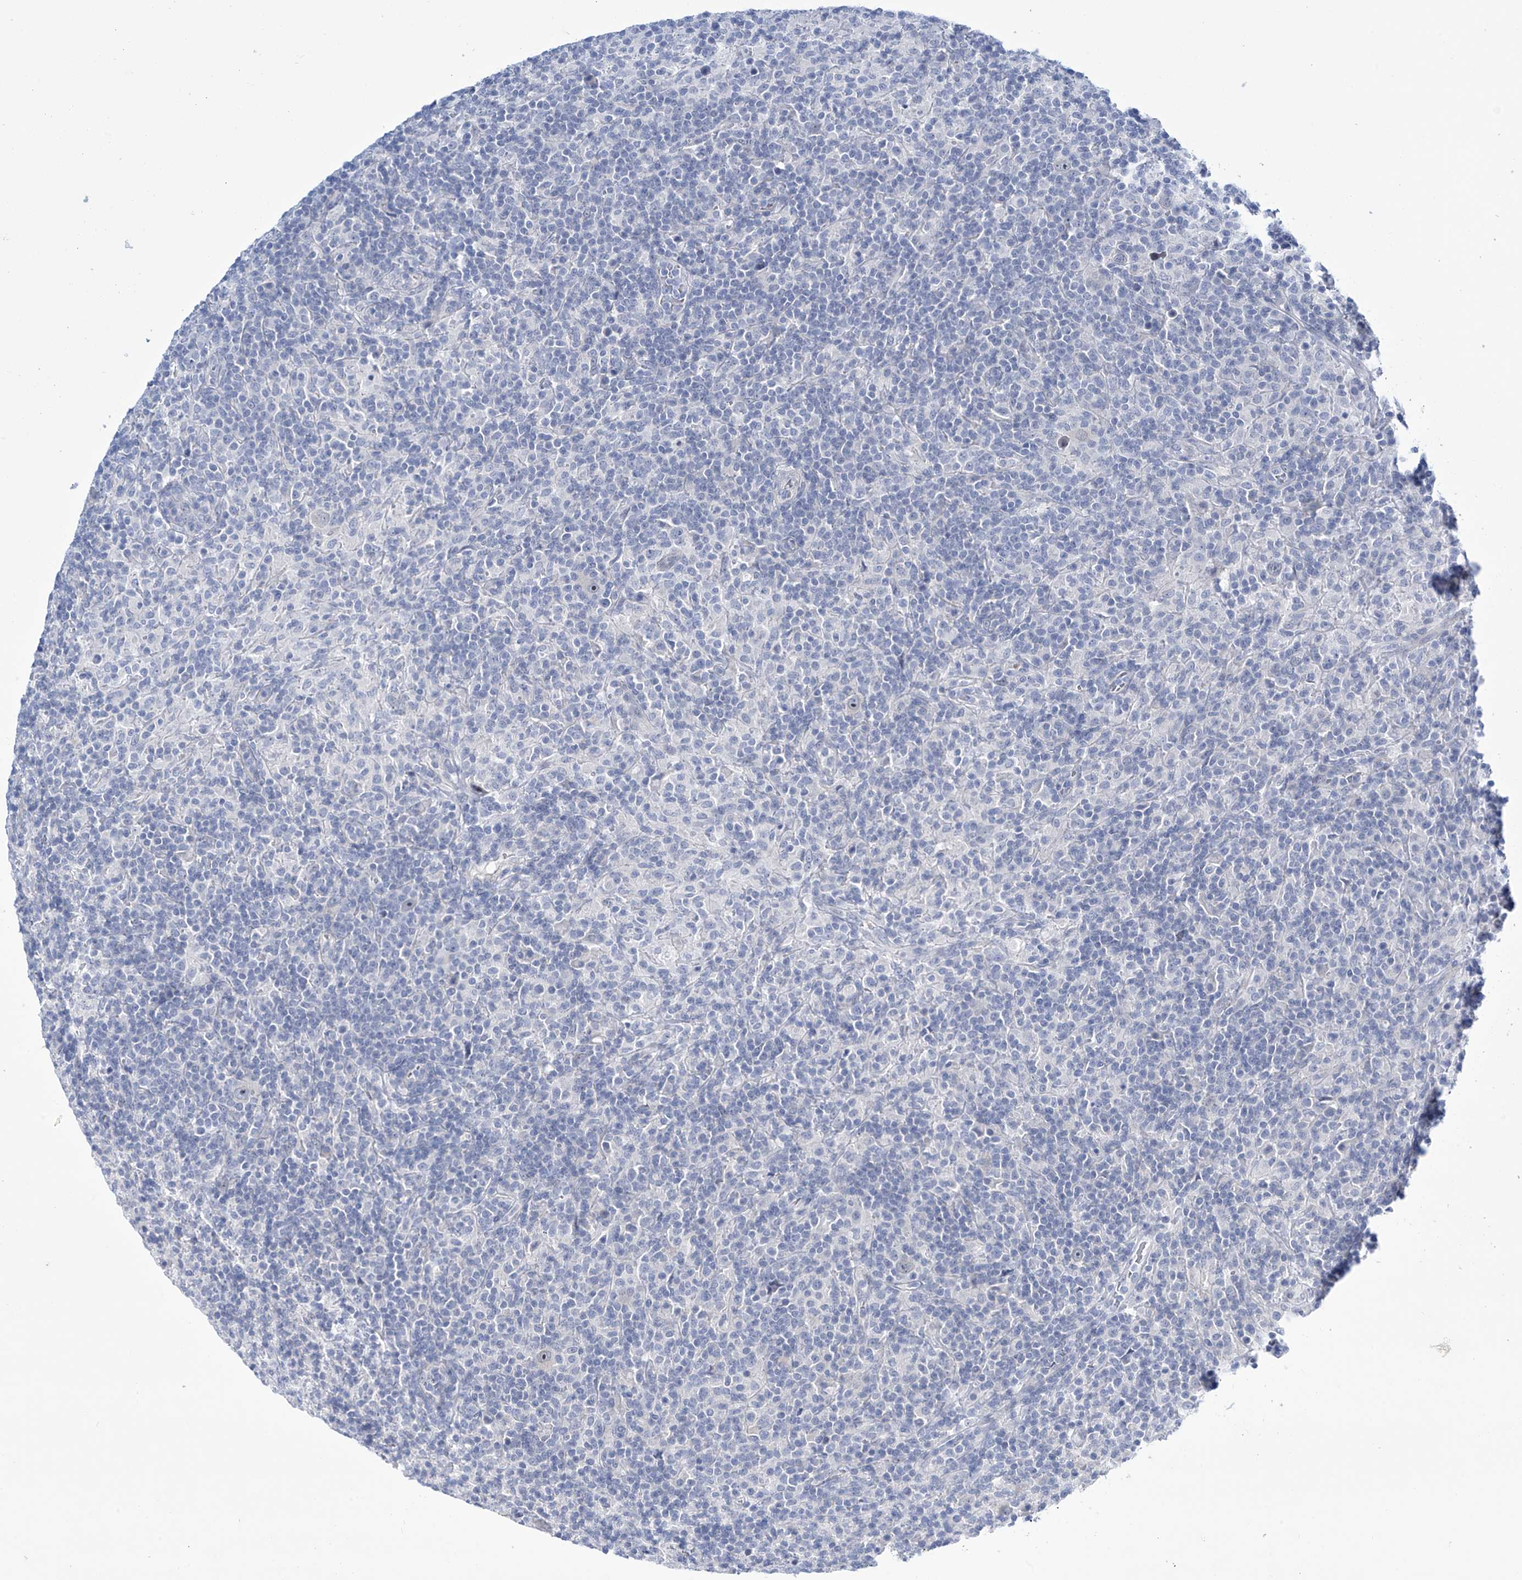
{"staining": {"intensity": "negative", "quantity": "none", "location": "none"}, "tissue": "lymphoma", "cell_type": "Tumor cells", "image_type": "cancer", "snomed": [{"axis": "morphology", "description": "Hodgkin's disease, NOS"}, {"axis": "topography", "description": "Lymph node"}], "caption": "Immunohistochemical staining of lymphoma demonstrates no significant positivity in tumor cells.", "gene": "TRIM60", "patient": {"sex": "male", "age": 70}}